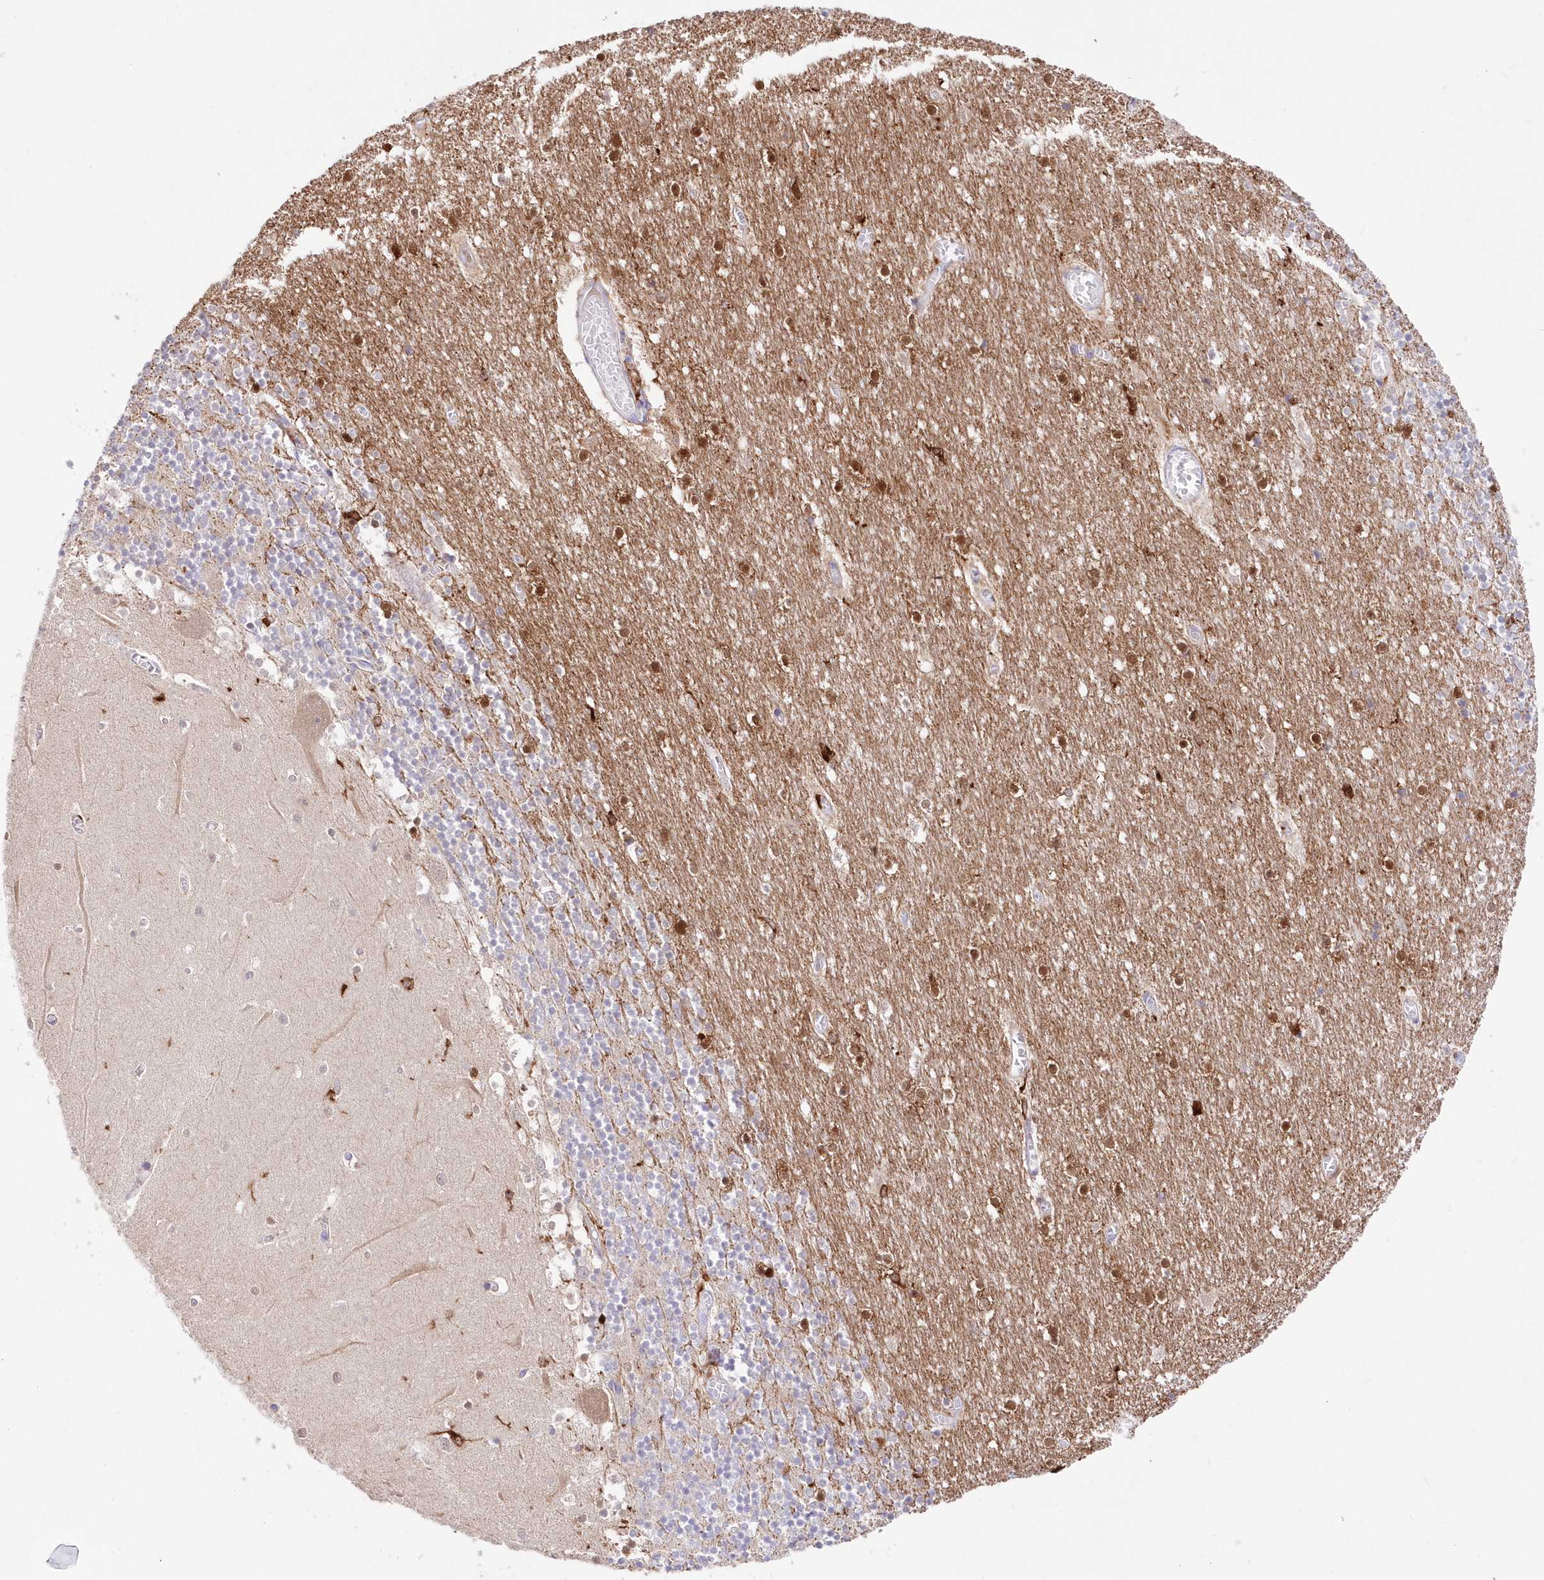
{"staining": {"intensity": "moderate", "quantity": "25%-75%", "location": "cytoplasmic/membranous,nuclear"}, "tissue": "cerebellum", "cell_type": "Cells in granular layer", "image_type": "normal", "snomed": [{"axis": "morphology", "description": "Normal tissue, NOS"}, {"axis": "topography", "description": "Cerebellum"}], "caption": "Human cerebellum stained for a protein (brown) demonstrates moderate cytoplasmic/membranous,nuclear positive expression in approximately 25%-75% of cells in granular layer.", "gene": "DNAJC19", "patient": {"sex": "female", "age": 28}}